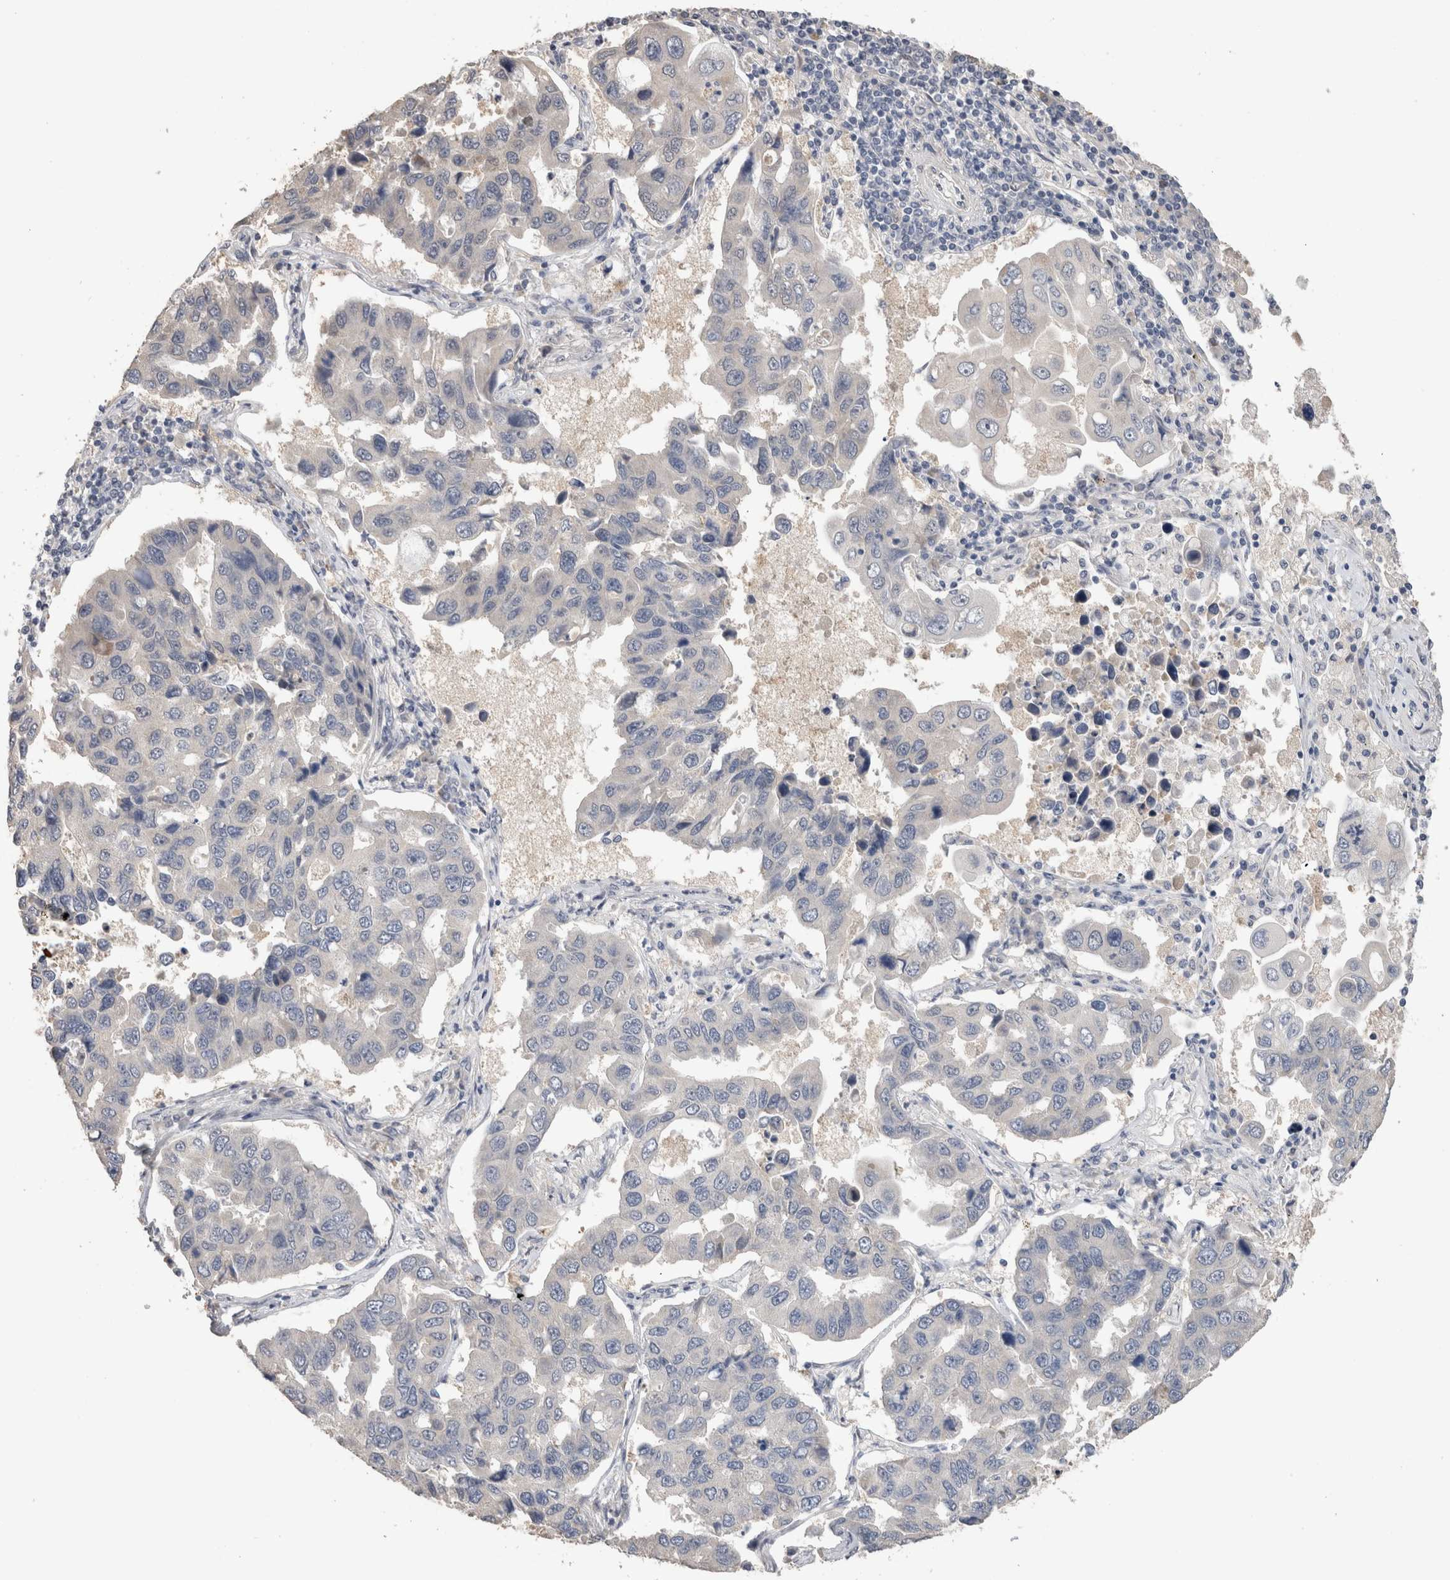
{"staining": {"intensity": "negative", "quantity": "none", "location": "none"}, "tissue": "lung cancer", "cell_type": "Tumor cells", "image_type": "cancer", "snomed": [{"axis": "morphology", "description": "Adenocarcinoma, NOS"}, {"axis": "topography", "description": "Lung"}], "caption": "Immunohistochemistry photomicrograph of neoplastic tissue: adenocarcinoma (lung) stained with DAB shows no significant protein staining in tumor cells.", "gene": "CRYBG1", "patient": {"sex": "male", "age": 64}}